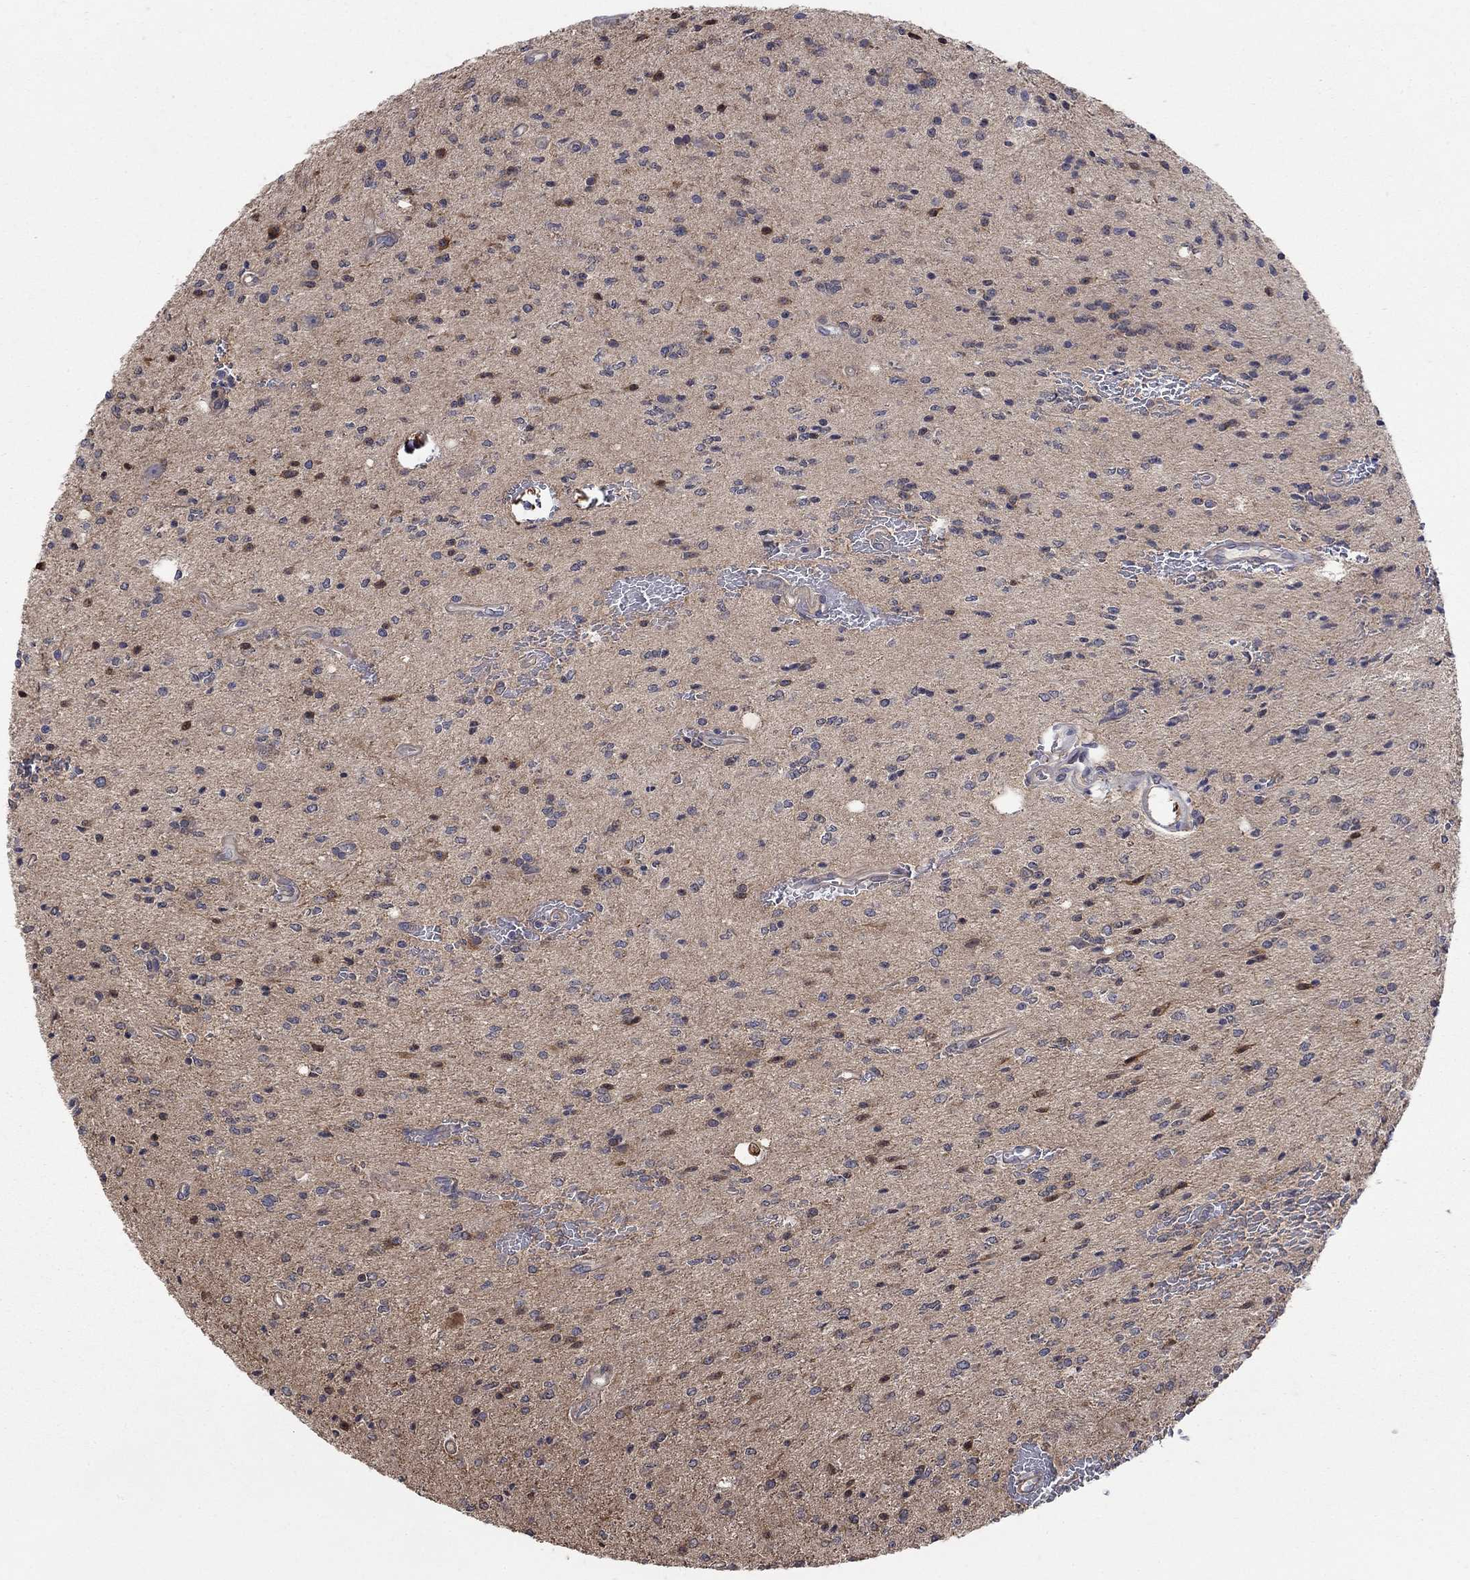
{"staining": {"intensity": "negative", "quantity": "none", "location": "none"}, "tissue": "glioma", "cell_type": "Tumor cells", "image_type": "cancer", "snomed": [{"axis": "morphology", "description": "Glioma, malignant, Low grade"}, {"axis": "topography", "description": "Brain"}], "caption": "Tumor cells show no significant positivity in malignant glioma (low-grade).", "gene": "PDZD2", "patient": {"sex": "male", "age": 67}}